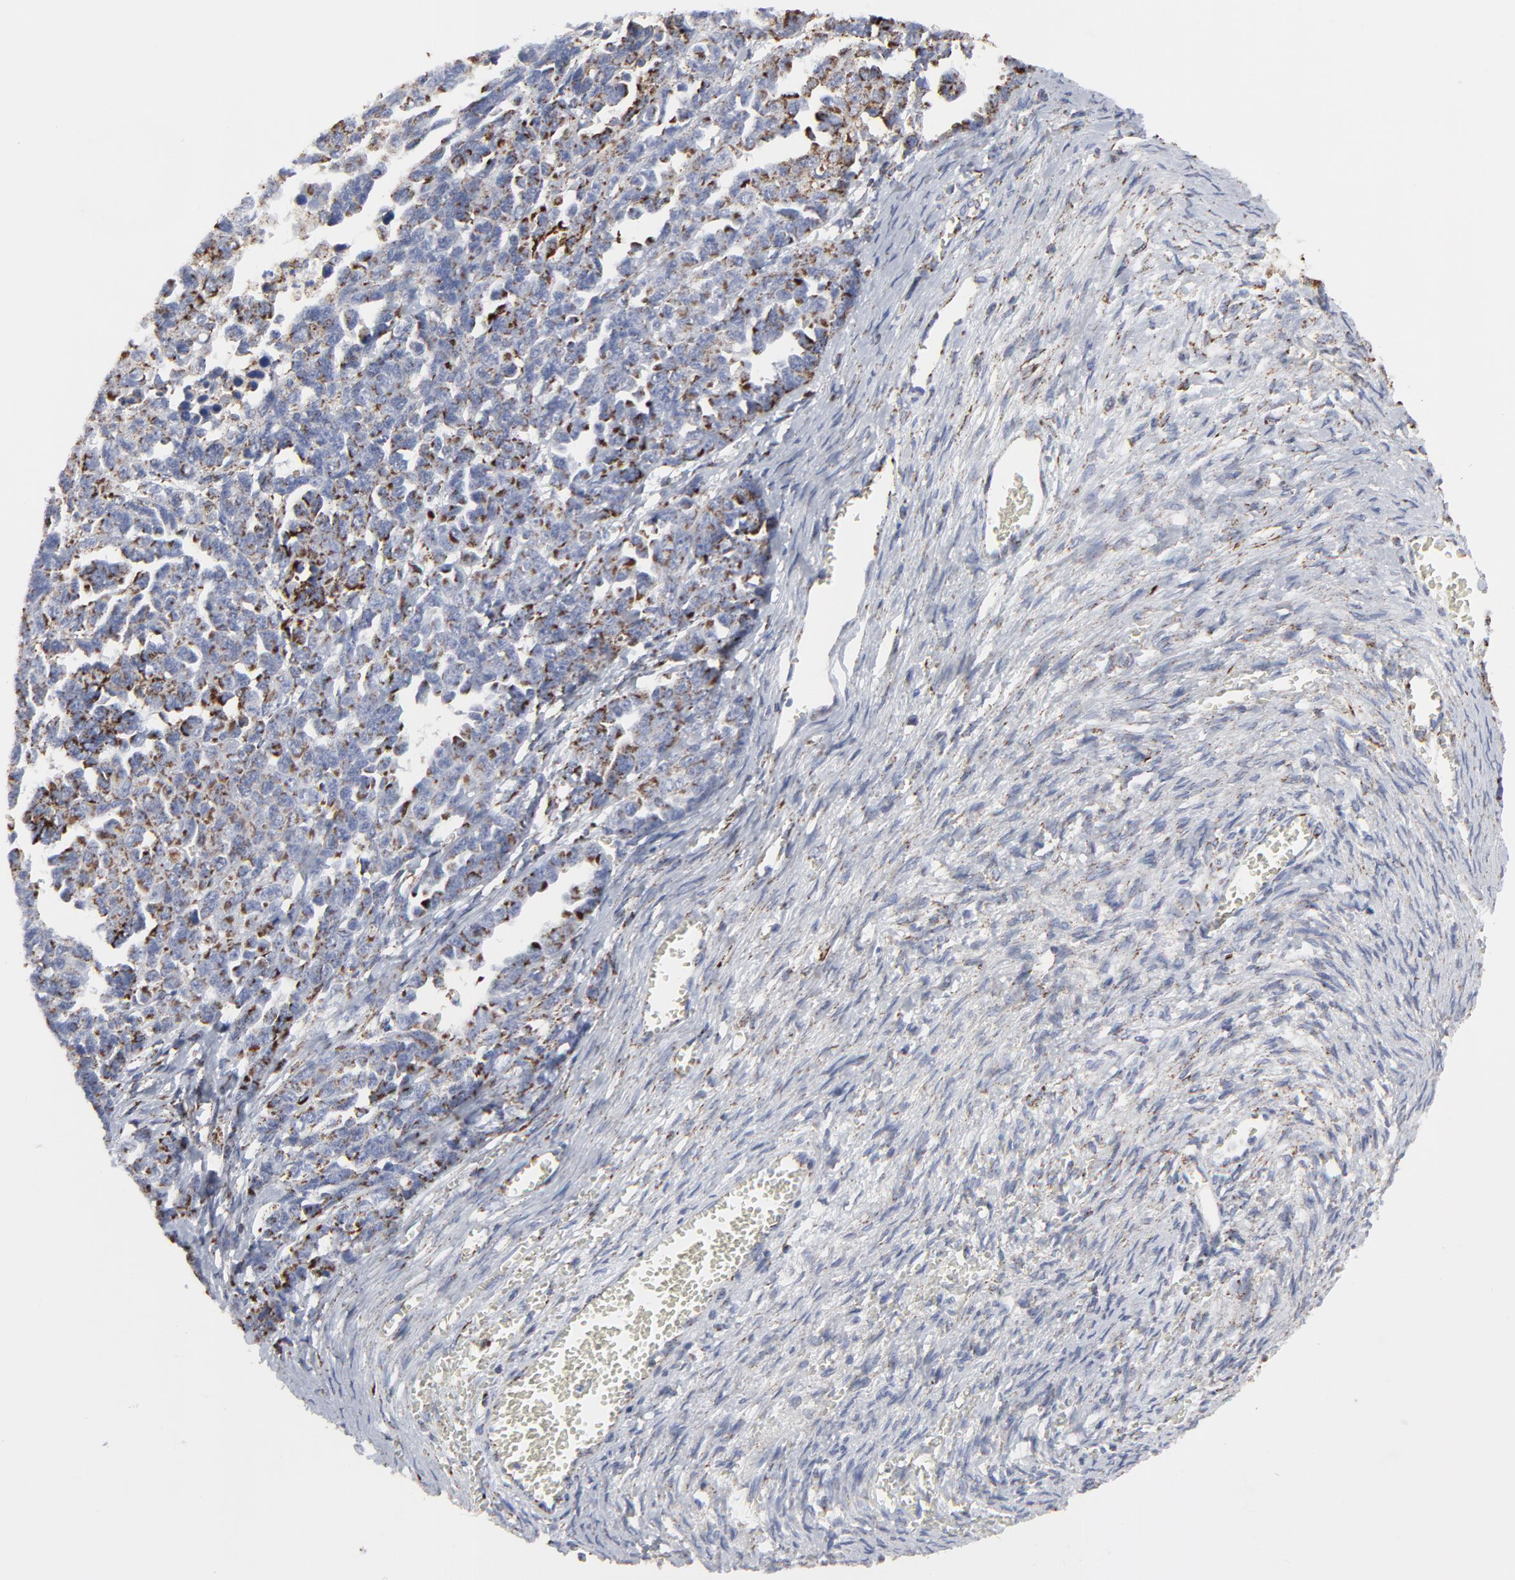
{"staining": {"intensity": "strong", "quantity": "25%-75%", "location": "cytoplasmic/membranous"}, "tissue": "ovarian cancer", "cell_type": "Tumor cells", "image_type": "cancer", "snomed": [{"axis": "morphology", "description": "Cystadenocarcinoma, serous, NOS"}, {"axis": "topography", "description": "Ovary"}], "caption": "Tumor cells display high levels of strong cytoplasmic/membranous expression in approximately 25%-75% of cells in human ovarian serous cystadenocarcinoma. The protein is stained brown, and the nuclei are stained in blue (DAB (3,3'-diaminobenzidine) IHC with brightfield microscopy, high magnification).", "gene": "TXNRD2", "patient": {"sex": "female", "age": 69}}